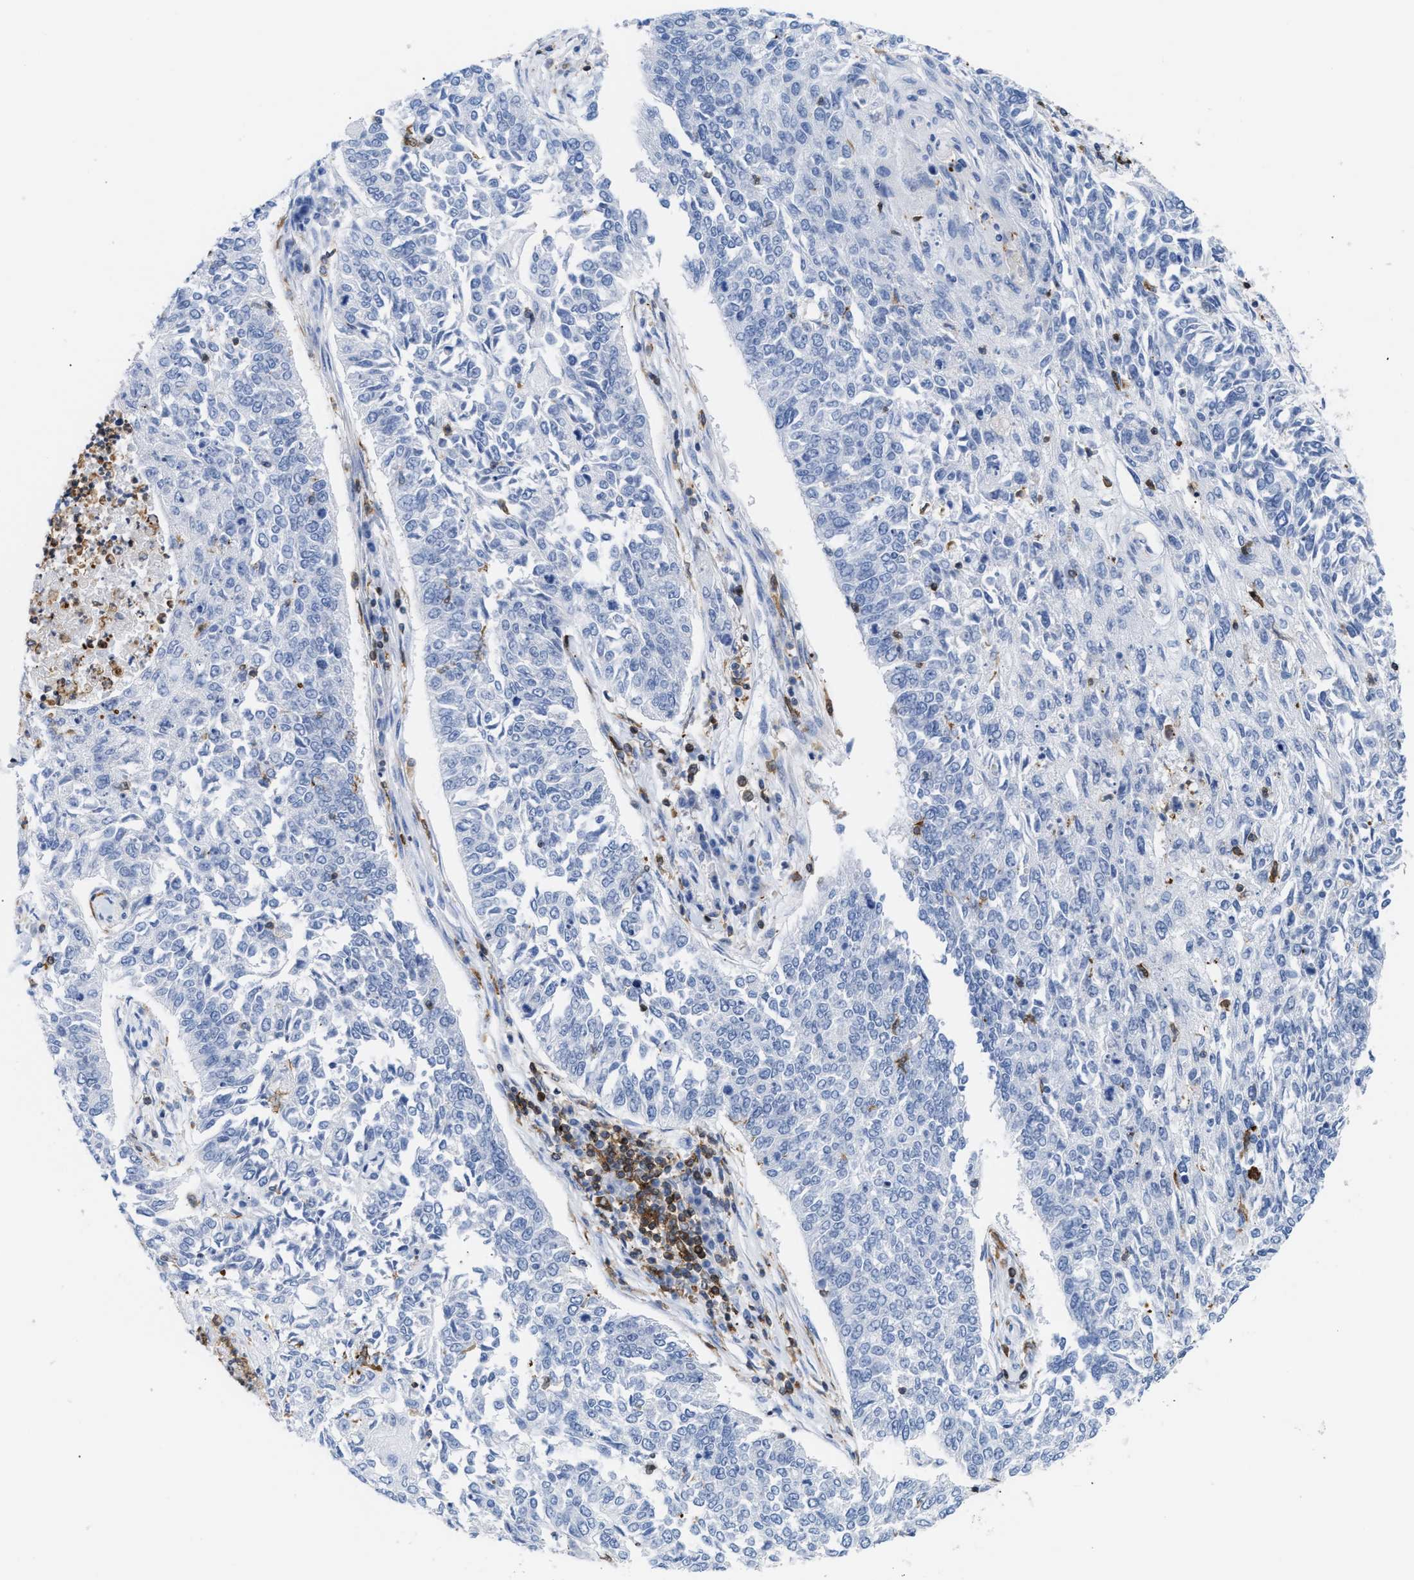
{"staining": {"intensity": "negative", "quantity": "none", "location": "none"}, "tissue": "lung cancer", "cell_type": "Tumor cells", "image_type": "cancer", "snomed": [{"axis": "morphology", "description": "Normal tissue, NOS"}, {"axis": "morphology", "description": "Squamous cell carcinoma, NOS"}, {"axis": "topography", "description": "Cartilage tissue"}, {"axis": "topography", "description": "Bronchus"}, {"axis": "topography", "description": "Lung"}], "caption": "DAB (3,3'-diaminobenzidine) immunohistochemical staining of lung cancer (squamous cell carcinoma) displays no significant expression in tumor cells.", "gene": "LCP1", "patient": {"sex": "female", "age": 49}}